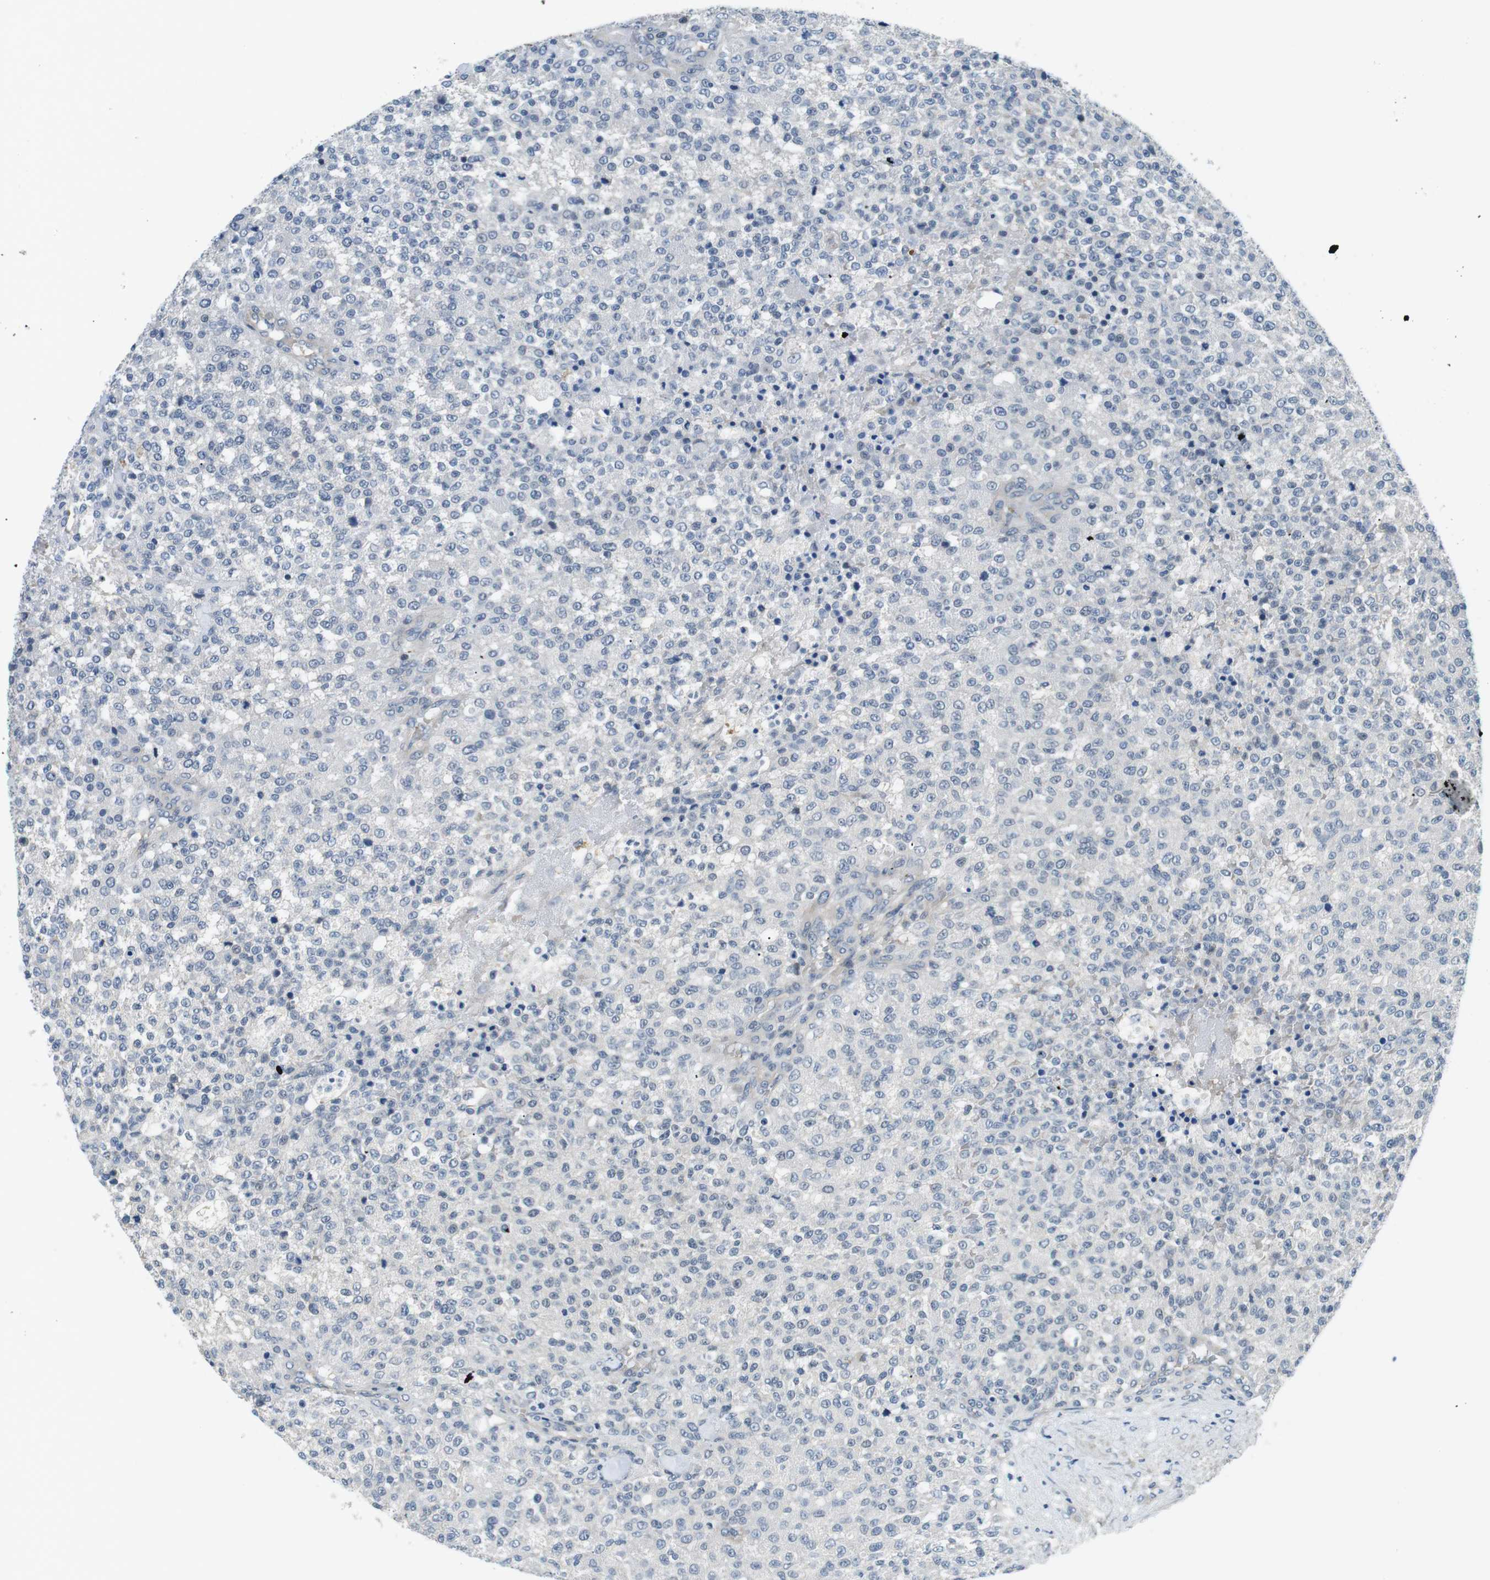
{"staining": {"intensity": "negative", "quantity": "none", "location": "none"}, "tissue": "testis cancer", "cell_type": "Tumor cells", "image_type": "cancer", "snomed": [{"axis": "morphology", "description": "Seminoma, NOS"}, {"axis": "topography", "description": "Testis"}], "caption": "DAB immunohistochemical staining of human seminoma (testis) exhibits no significant positivity in tumor cells.", "gene": "WSCD1", "patient": {"sex": "male", "age": 59}}